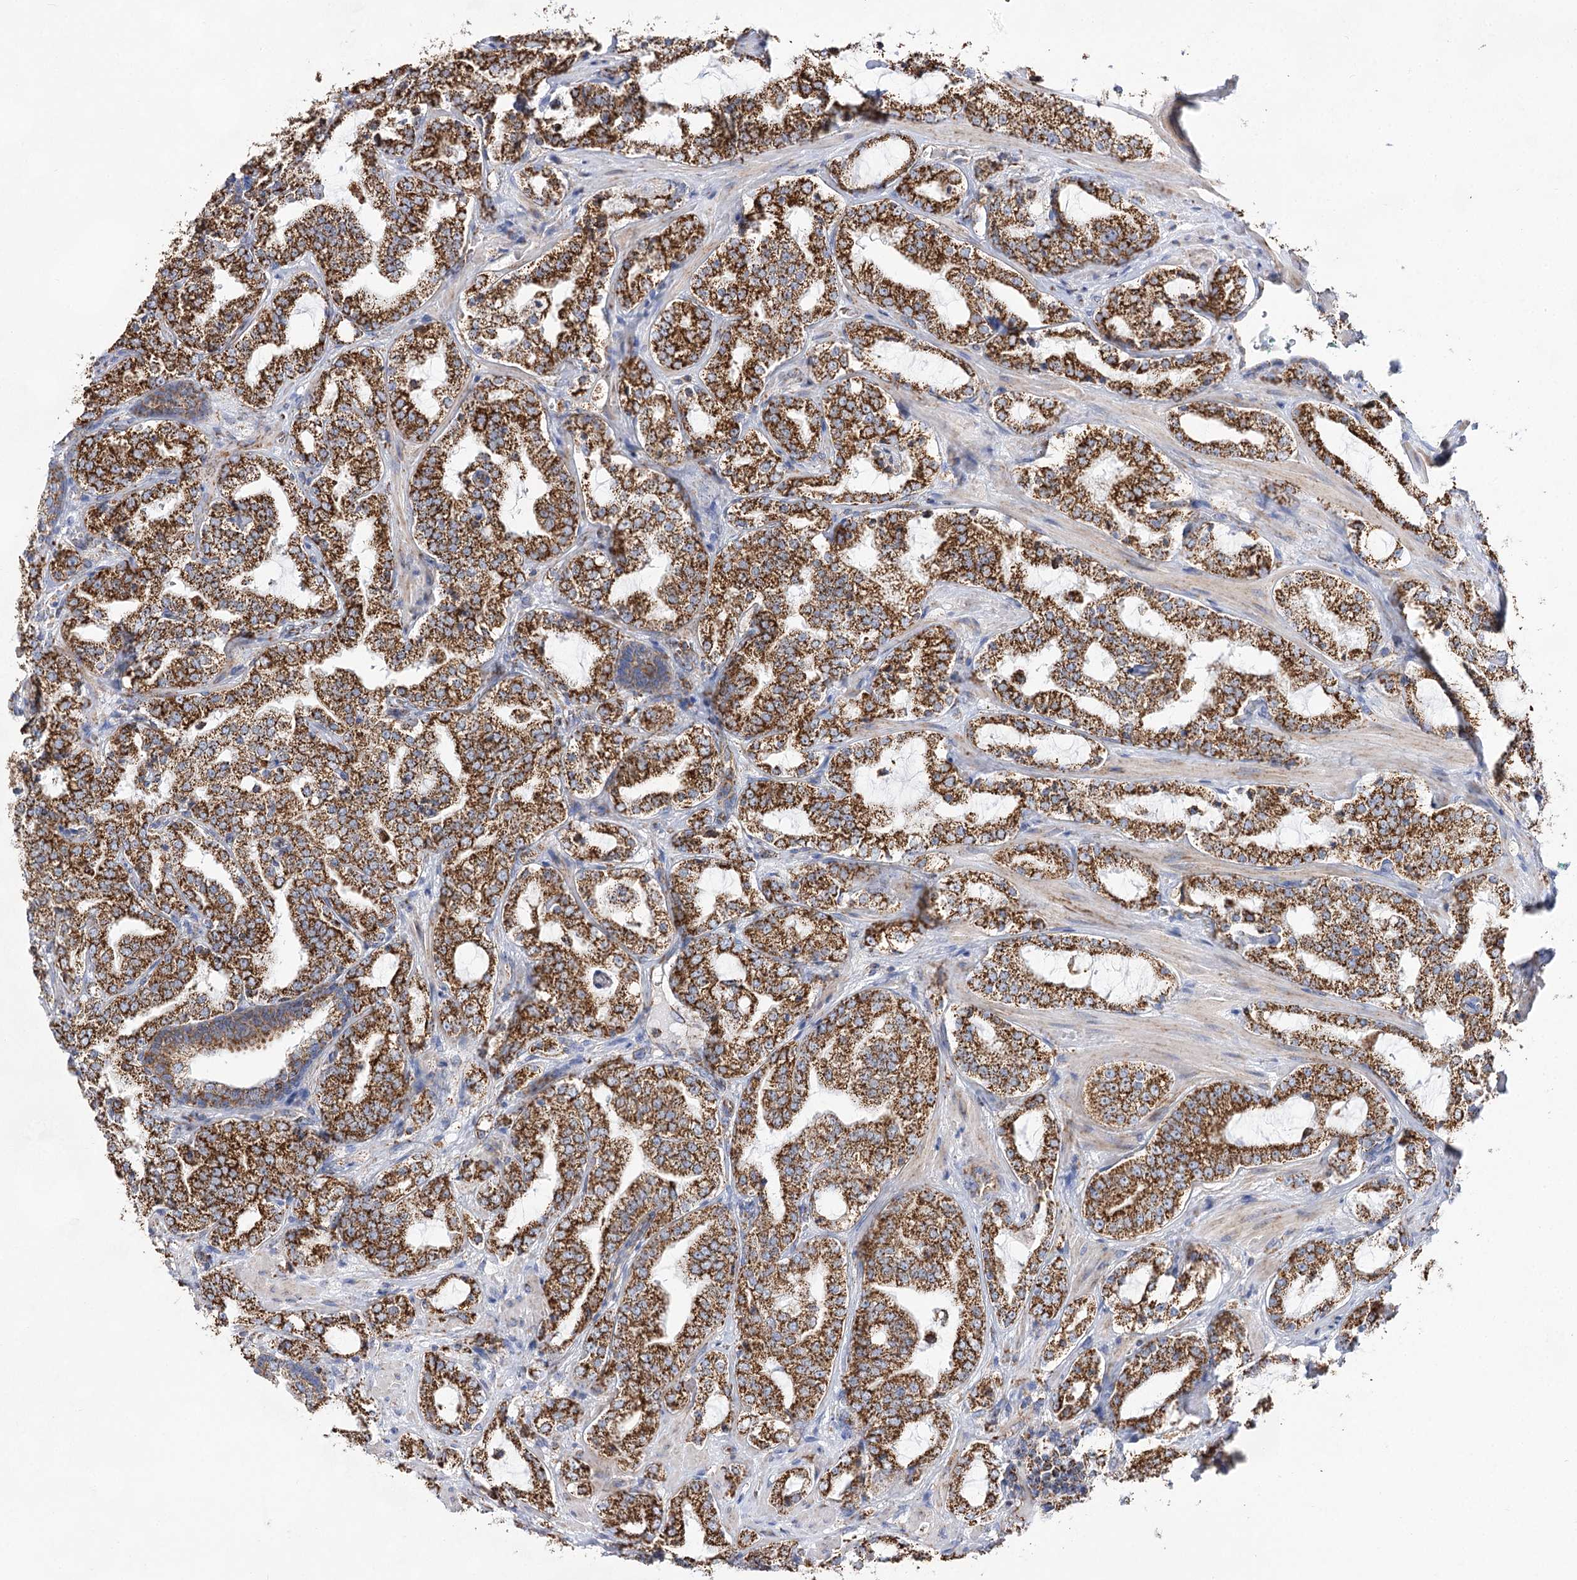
{"staining": {"intensity": "strong", "quantity": ">75%", "location": "cytoplasmic/membranous"}, "tissue": "prostate cancer", "cell_type": "Tumor cells", "image_type": "cancer", "snomed": [{"axis": "morphology", "description": "Adenocarcinoma, High grade"}, {"axis": "topography", "description": "Prostate"}], "caption": "Protein expression analysis of human prostate cancer reveals strong cytoplasmic/membranous expression in approximately >75% of tumor cells. (brown staining indicates protein expression, while blue staining denotes nuclei).", "gene": "NADK2", "patient": {"sex": "male", "age": 64}}